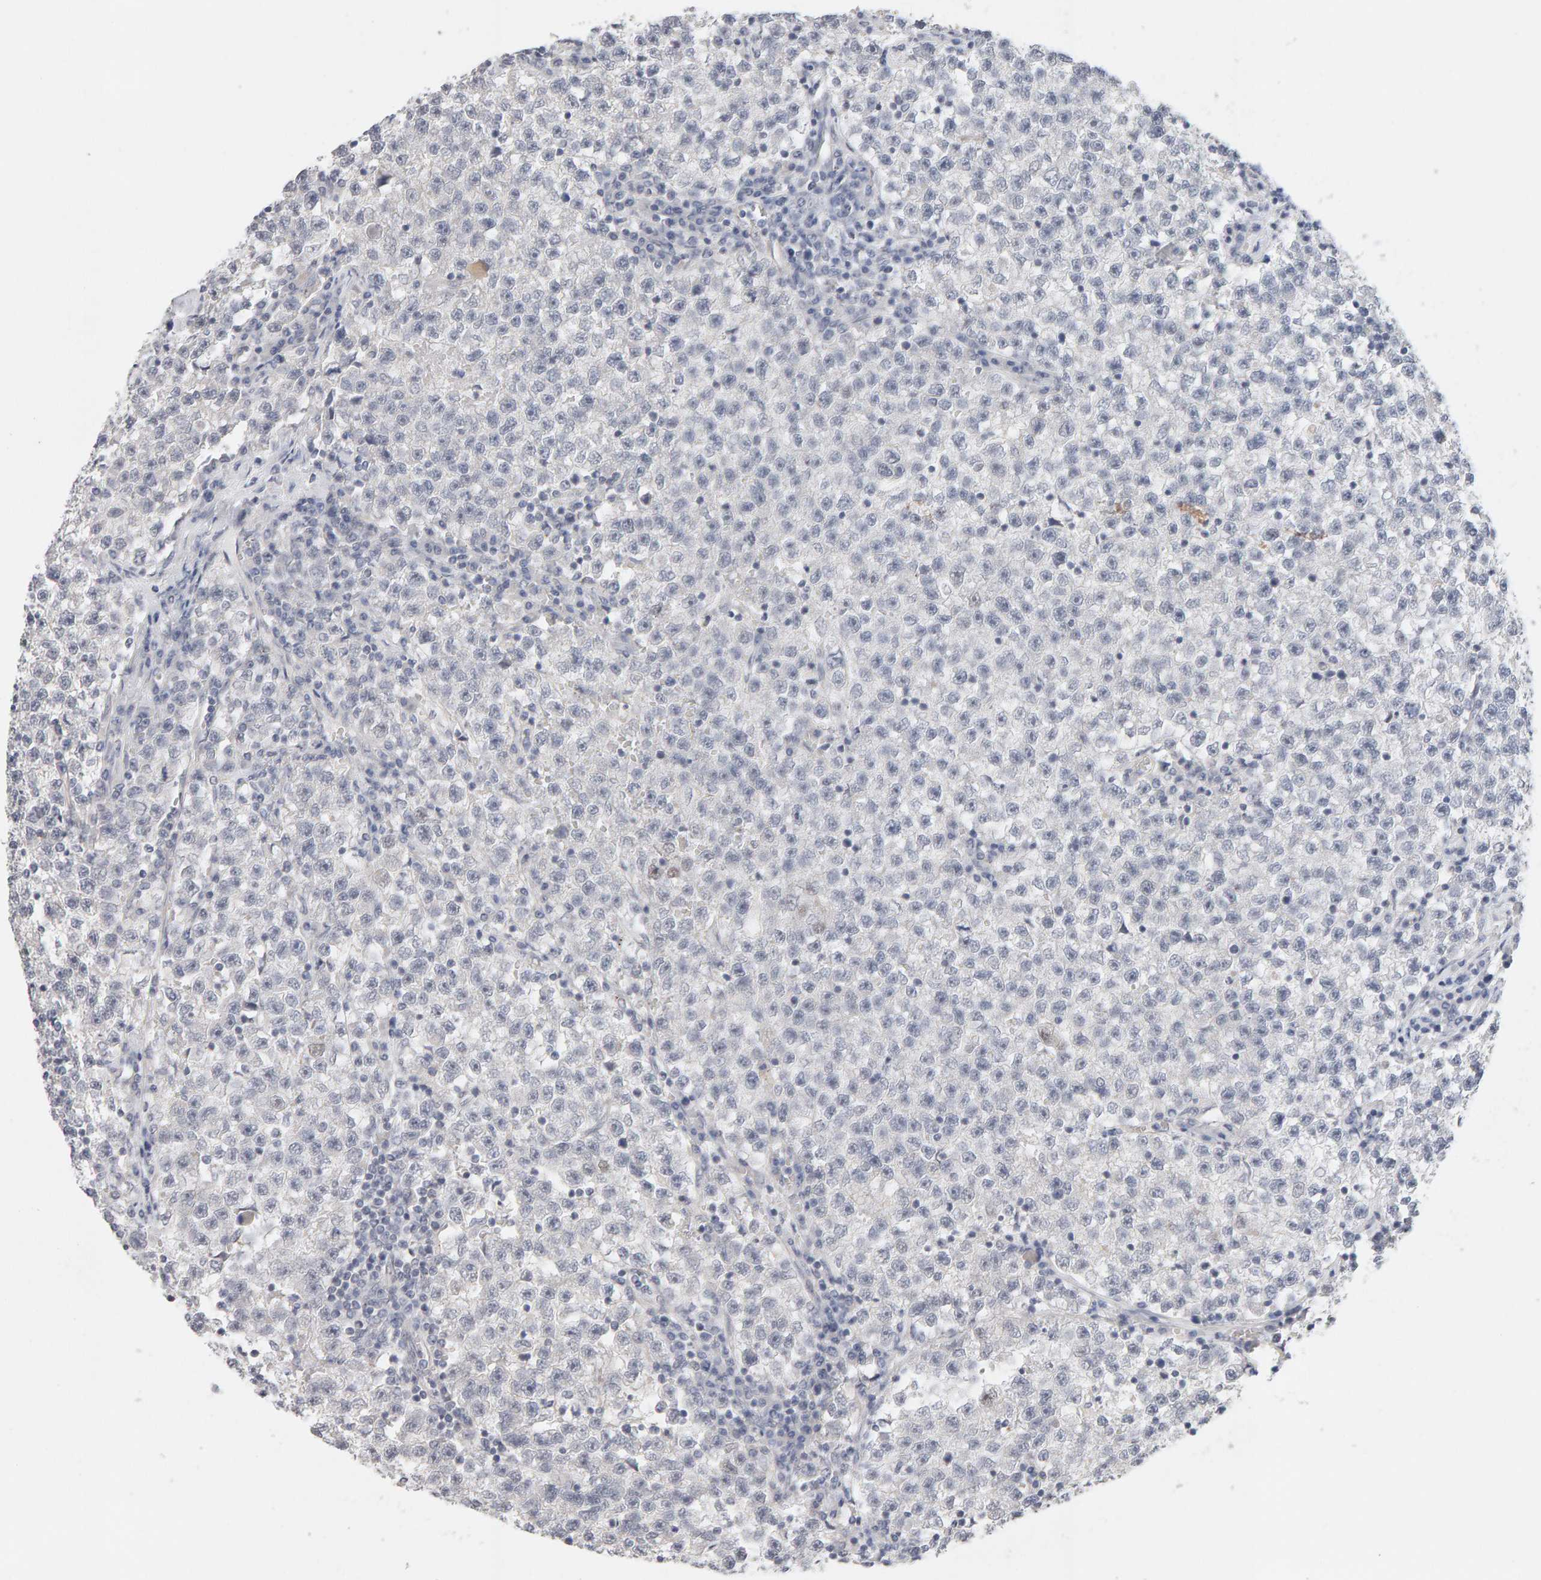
{"staining": {"intensity": "negative", "quantity": "none", "location": "none"}, "tissue": "testis cancer", "cell_type": "Tumor cells", "image_type": "cancer", "snomed": [{"axis": "morphology", "description": "Seminoma, NOS"}, {"axis": "topography", "description": "Testis"}], "caption": "Tumor cells are negative for protein expression in human testis cancer (seminoma).", "gene": "HNF4A", "patient": {"sex": "male", "age": 22}}